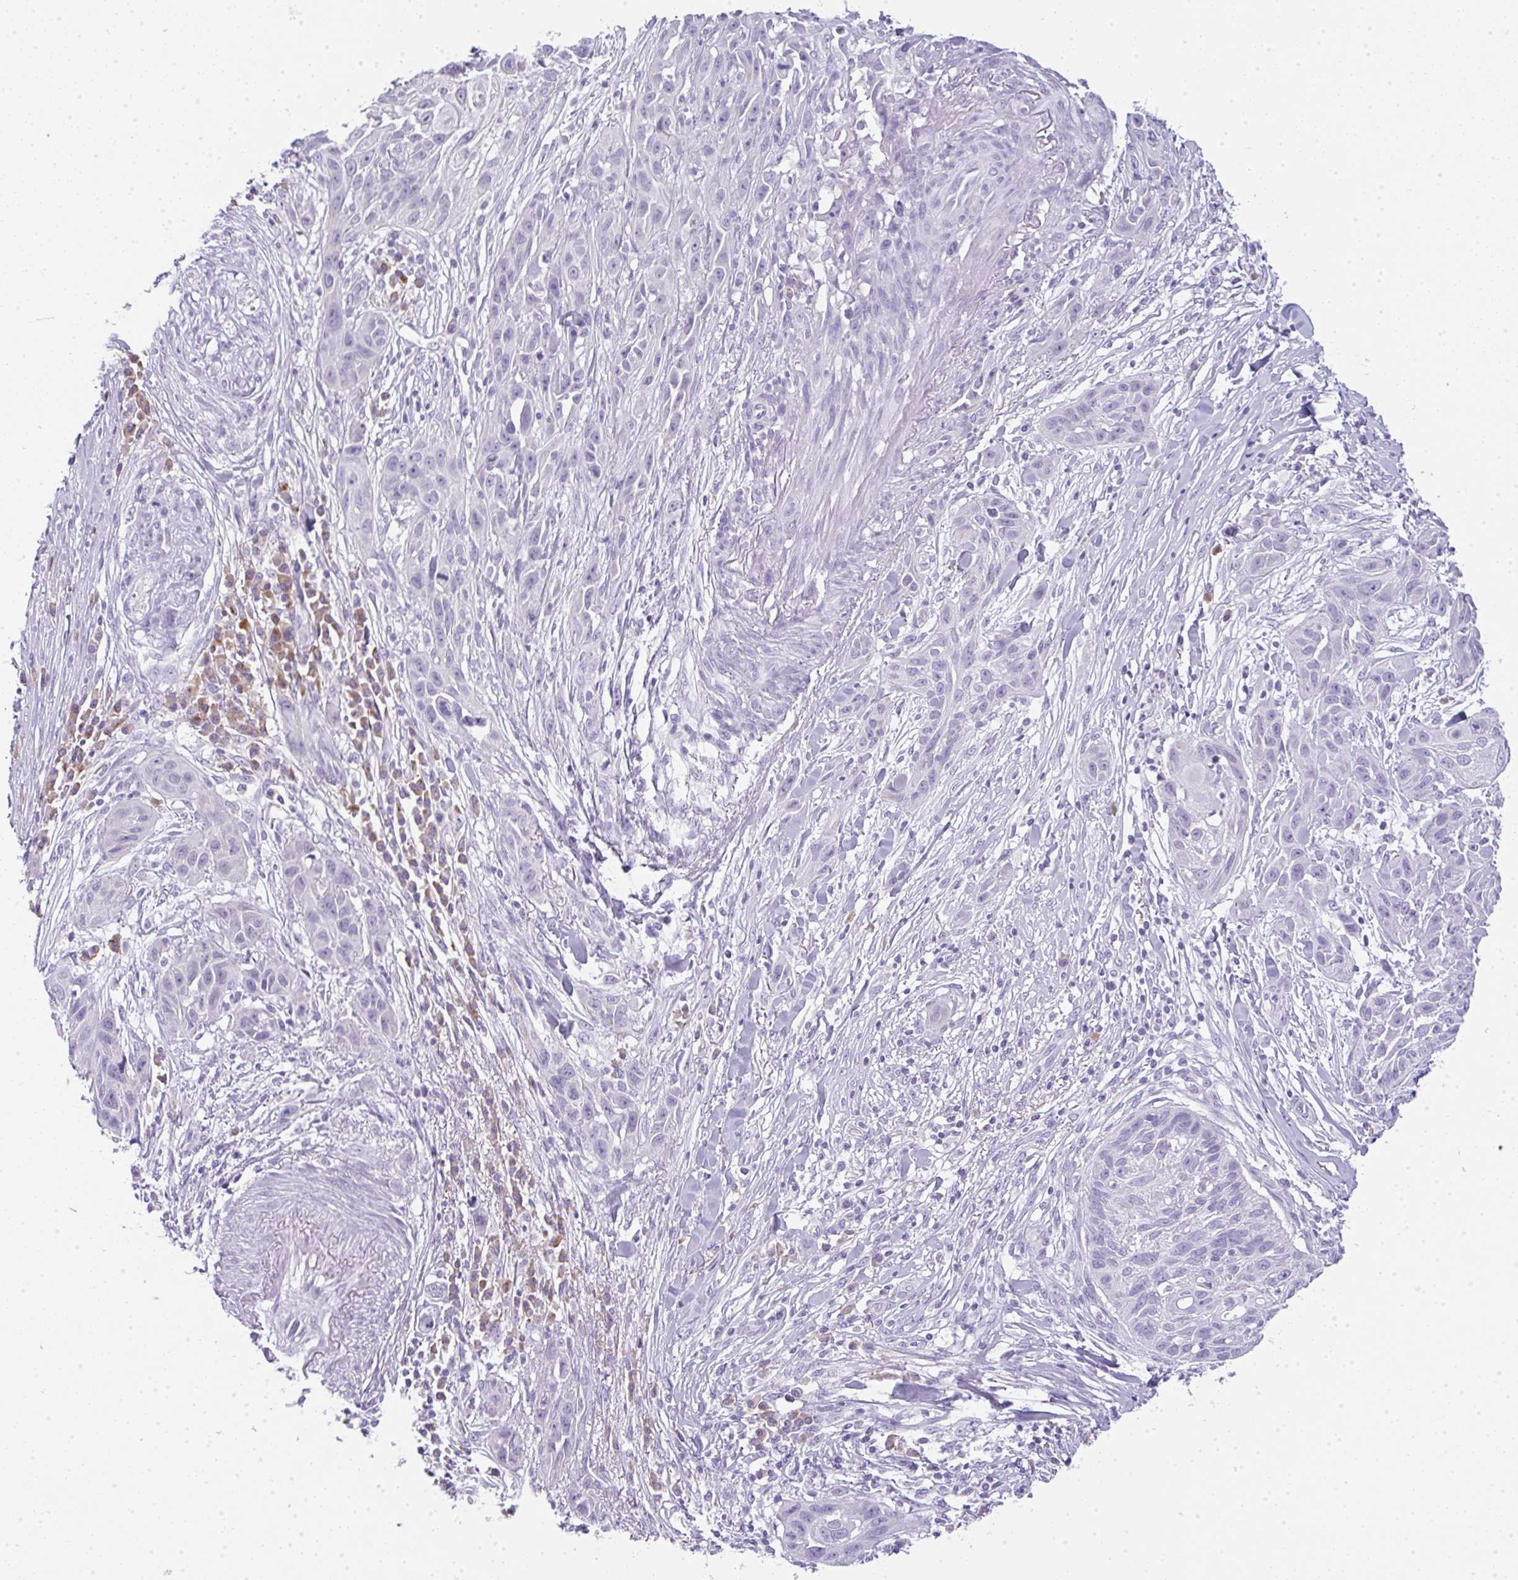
{"staining": {"intensity": "negative", "quantity": "none", "location": "none"}, "tissue": "skin cancer", "cell_type": "Tumor cells", "image_type": "cancer", "snomed": [{"axis": "morphology", "description": "Squamous cell carcinoma, NOS"}, {"axis": "topography", "description": "Skin"}, {"axis": "topography", "description": "Vulva"}], "caption": "The histopathology image exhibits no staining of tumor cells in squamous cell carcinoma (skin).", "gene": "LPAR4", "patient": {"sex": "female", "age": 83}}